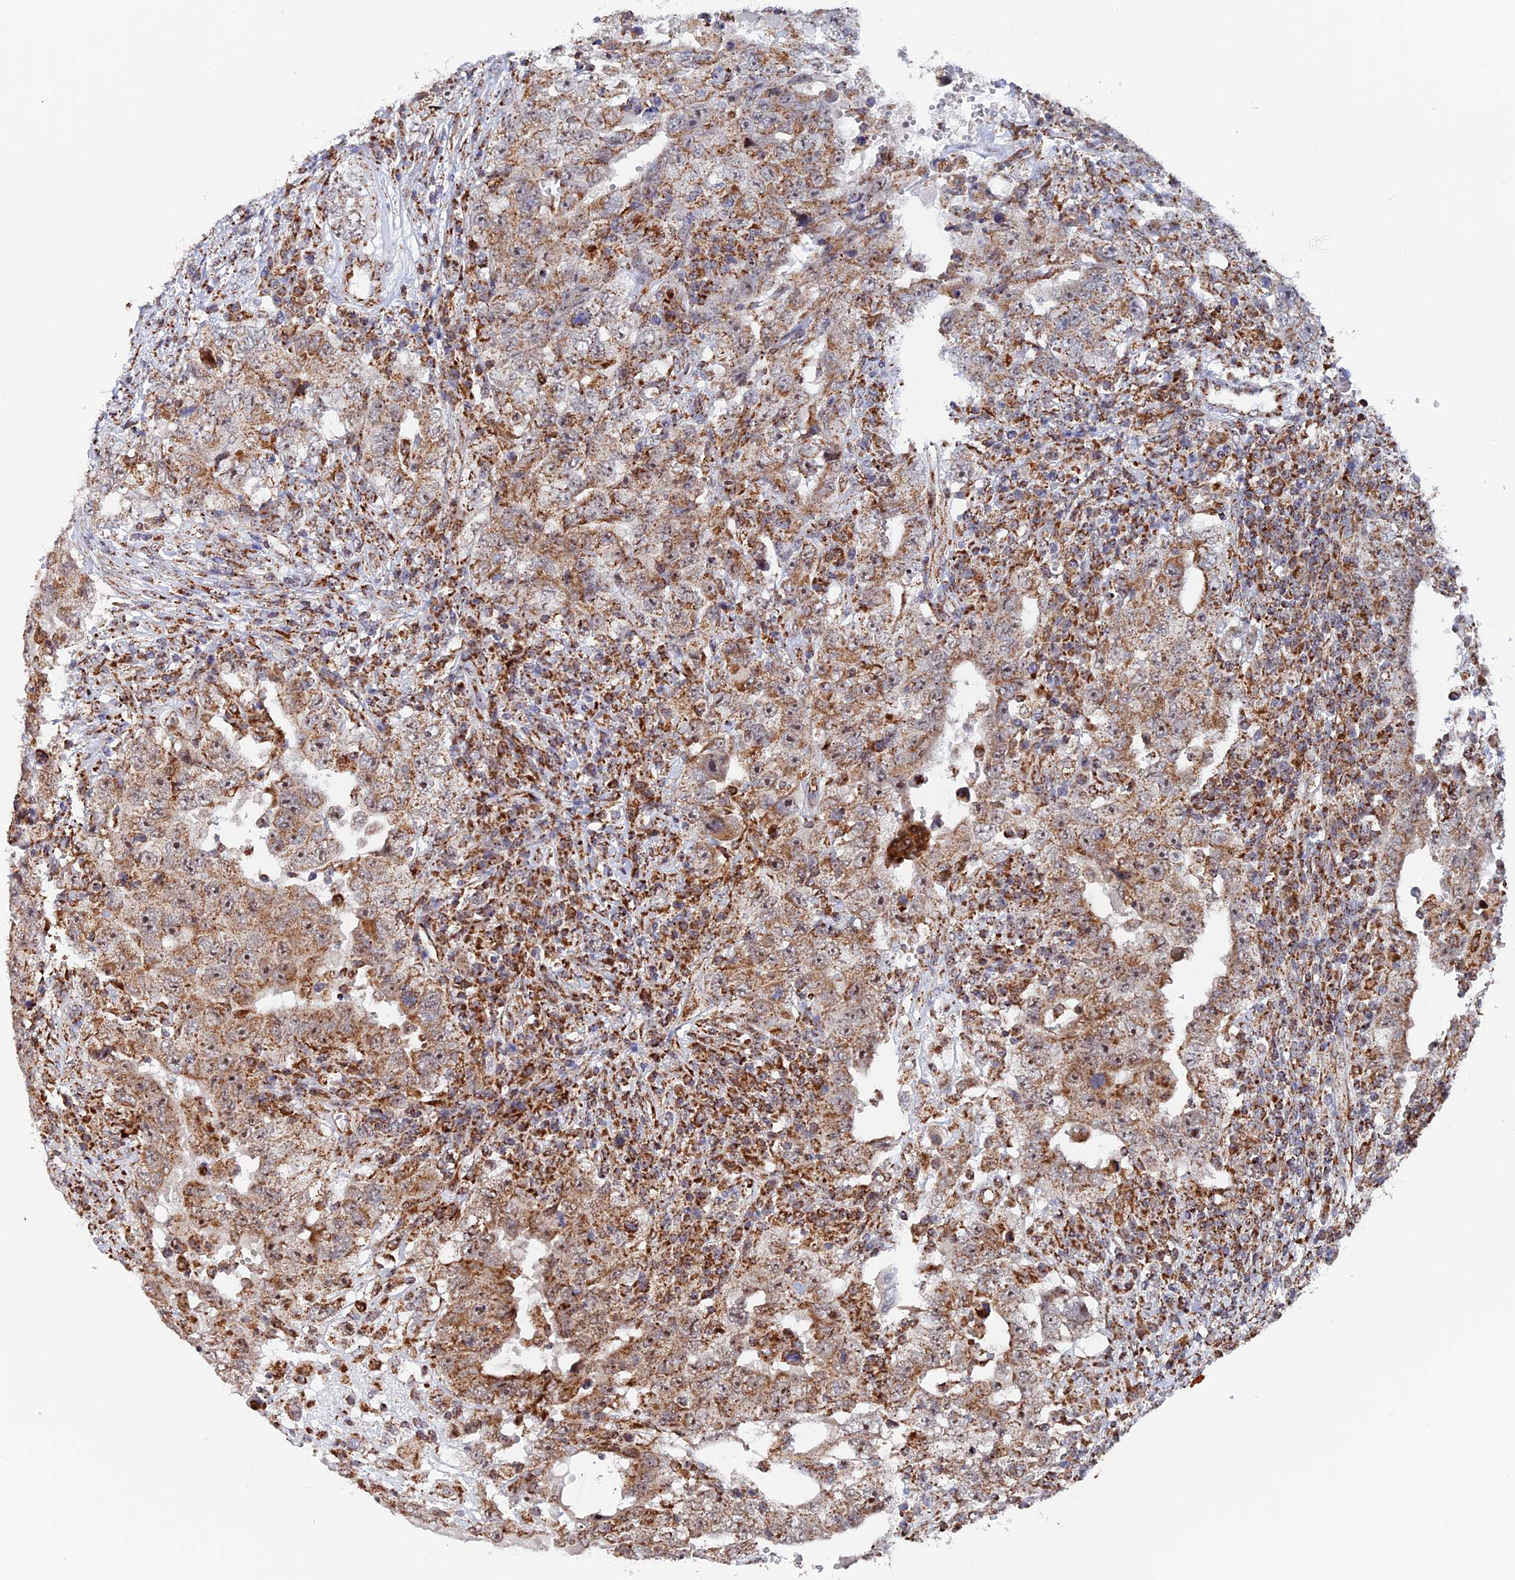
{"staining": {"intensity": "weak", "quantity": ">75%", "location": "cytoplasmic/membranous"}, "tissue": "testis cancer", "cell_type": "Tumor cells", "image_type": "cancer", "snomed": [{"axis": "morphology", "description": "Carcinoma, Embryonal, NOS"}, {"axis": "topography", "description": "Testis"}], "caption": "Human embryonal carcinoma (testis) stained with a brown dye displays weak cytoplasmic/membranous positive staining in approximately >75% of tumor cells.", "gene": "DTYMK", "patient": {"sex": "male", "age": 26}}